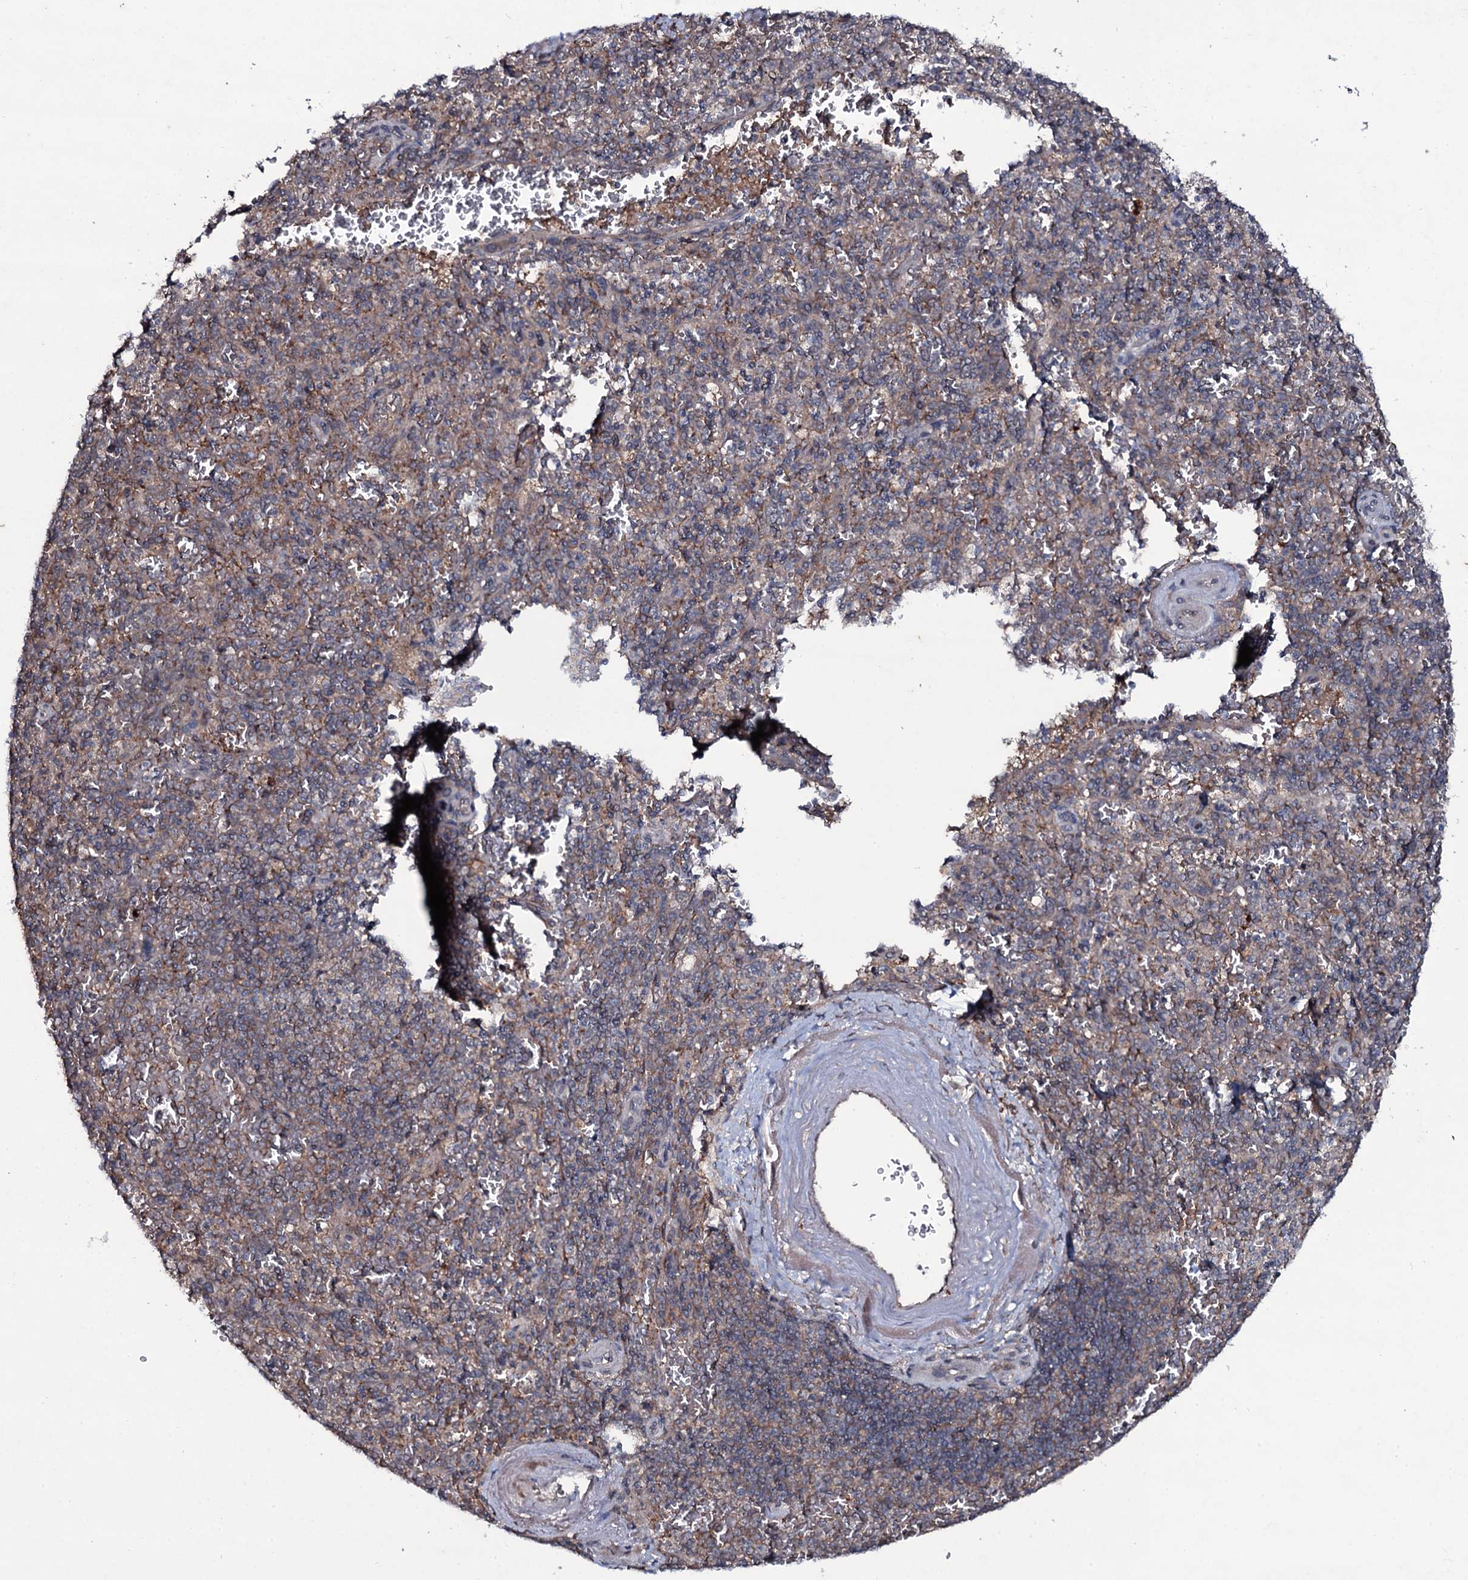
{"staining": {"intensity": "weak", "quantity": "<25%", "location": "cytoplasmic/membranous"}, "tissue": "spleen", "cell_type": "Cells in red pulp", "image_type": "normal", "snomed": [{"axis": "morphology", "description": "Normal tissue, NOS"}, {"axis": "topography", "description": "Spleen"}], "caption": "This is an IHC histopathology image of normal human spleen. There is no positivity in cells in red pulp.", "gene": "SNAP23", "patient": {"sex": "male", "age": 82}}